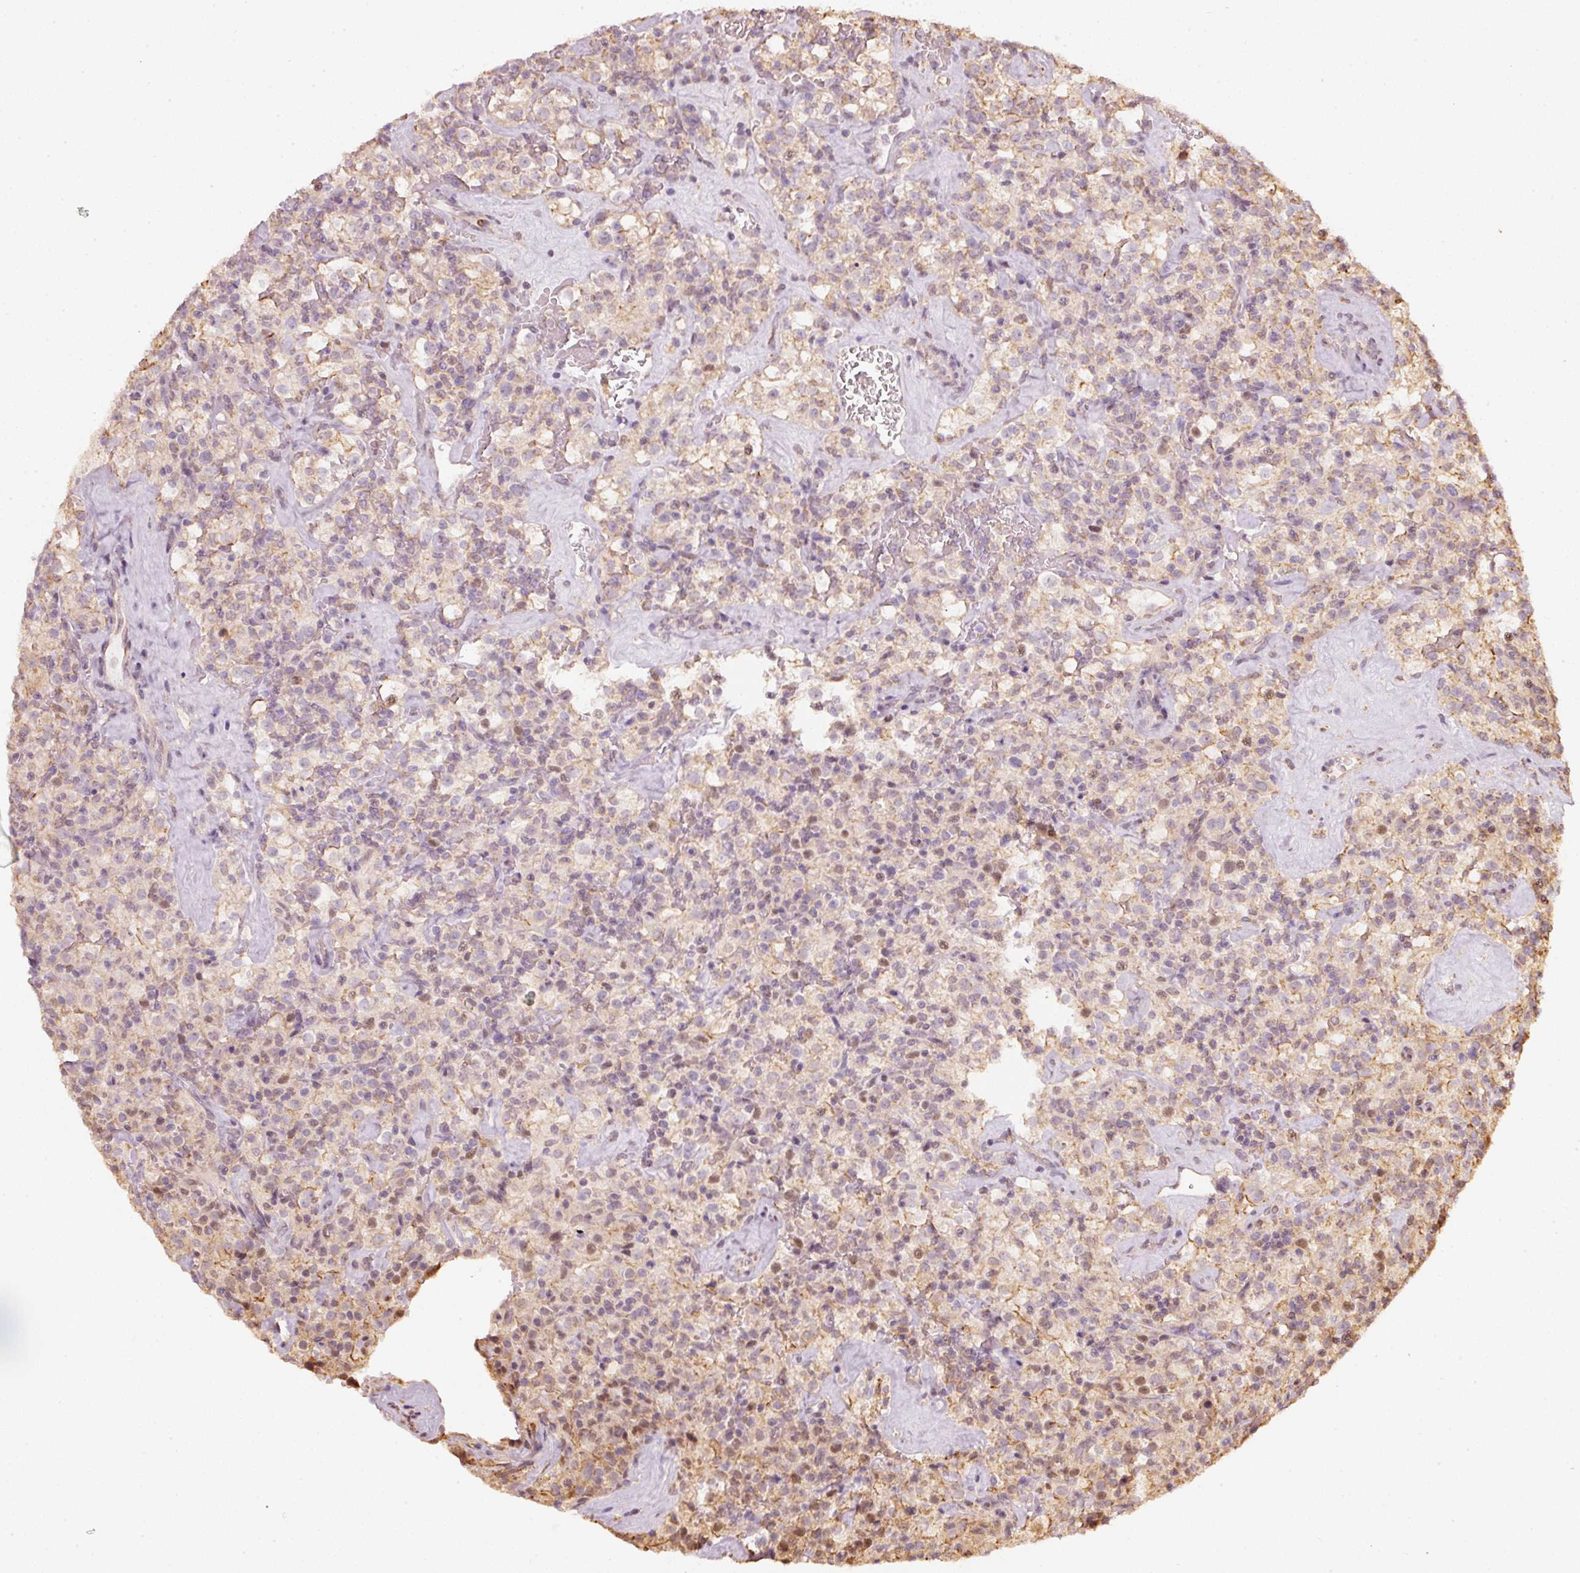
{"staining": {"intensity": "weak", "quantity": "<25%", "location": "cytoplasmic/membranous,nuclear"}, "tissue": "renal cancer", "cell_type": "Tumor cells", "image_type": "cancer", "snomed": [{"axis": "morphology", "description": "Adenocarcinoma, NOS"}, {"axis": "topography", "description": "Kidney"}], "caption": "This is a photomicrograph of immunohistochemistry staining of renal cancer, which shows no staining in tumor cells. The staining is performed using DAB (3,3'-diaminobenzidine) brown chromogen with nuclei counter-stained in using hematoxylin.", "gene": "RAB35", "patient": {"sex": "female", "age": 74}}